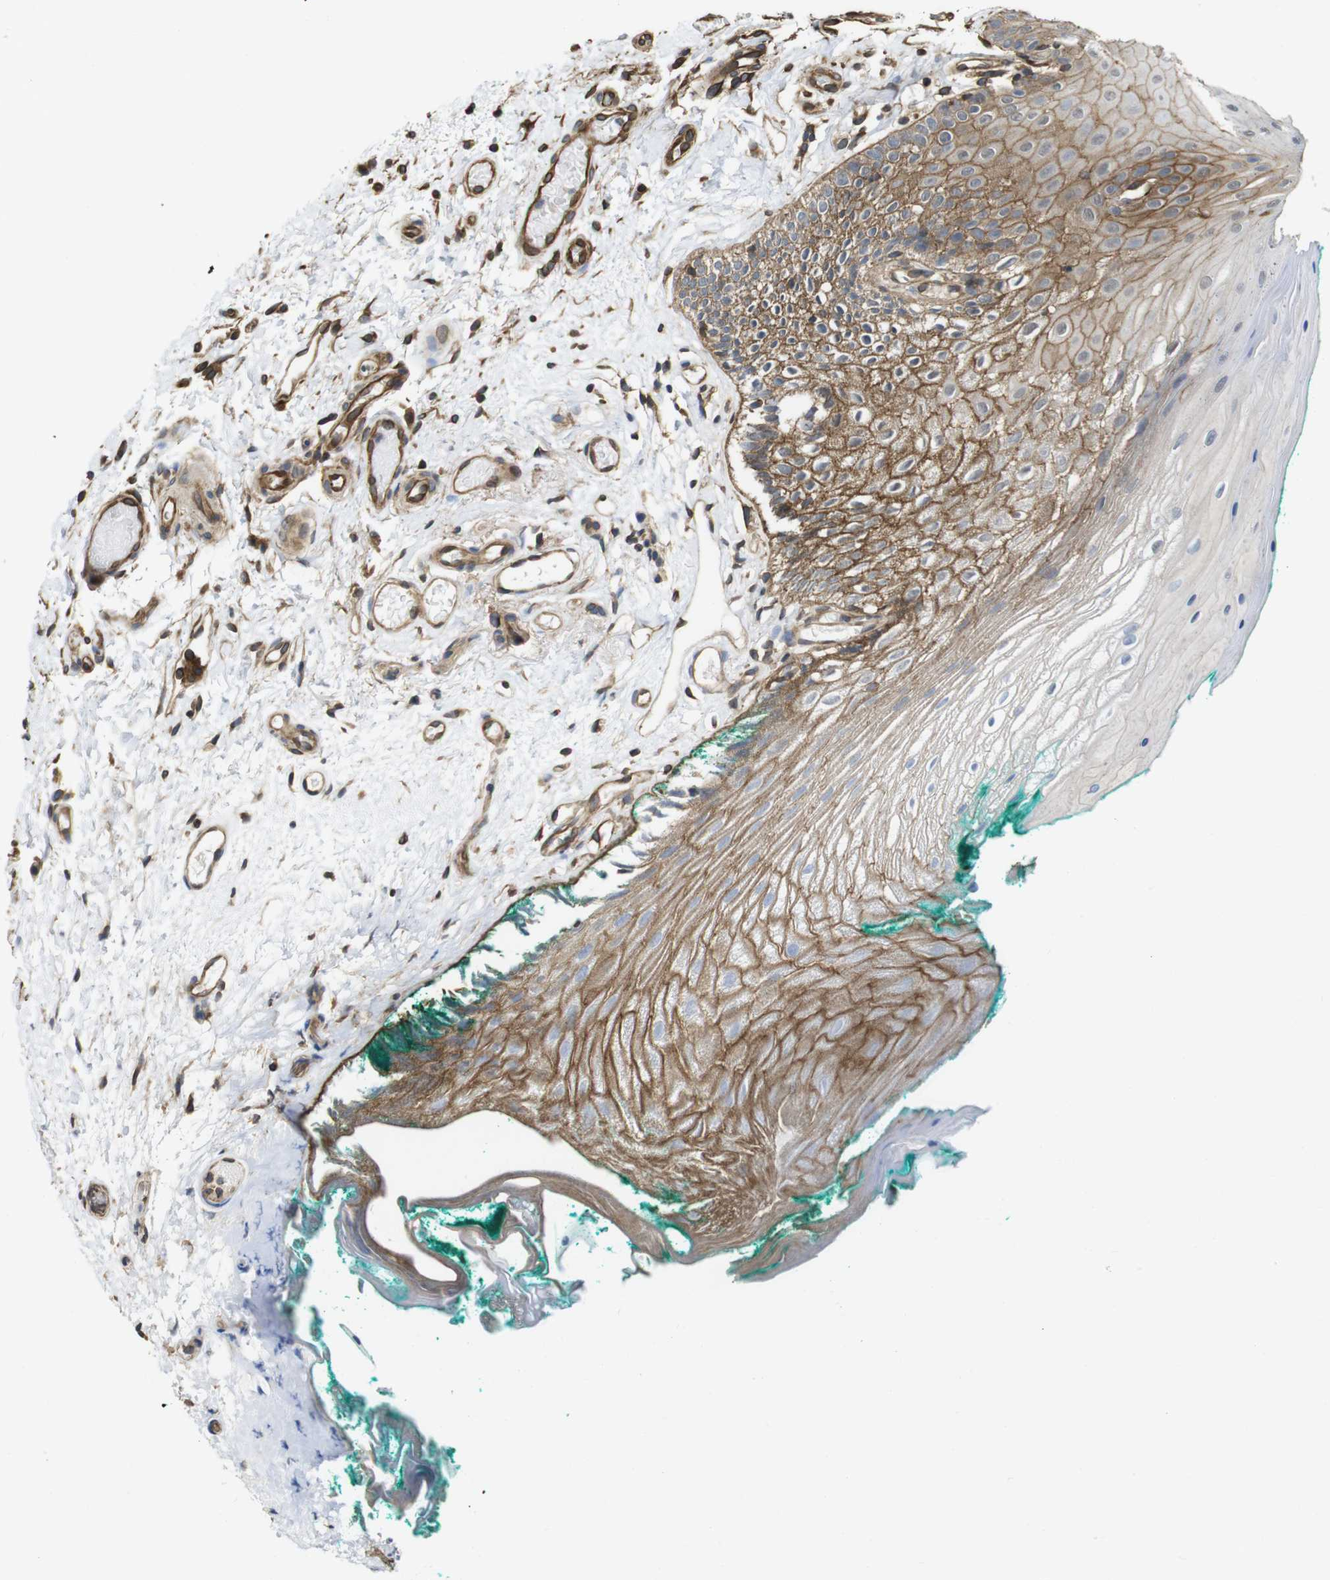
{"staining": {"intensity": "moderate", "quantity": ">75%", "location": "cytoplasmic/membranous"}, "tissue": "oral mucosa", "cell_type": "Squamous epithelial cells", "image_type": "normal", "snomed": [{"axis": "morphology", "description": "Normal tissue, NOS"}, {"axis": "topography", "description": "Skeletal muscle"}, {"axis": "topography", "description": "Oral tissue"}], "caption": "Protein expression analysis of benign oral mucosa demonstrates moderate cytoplasmic/membranous expression in about >75% of squamous epithelial cells.", "gene": "ZDHHC5", "patient": {"sex": "male", "age": 58}}